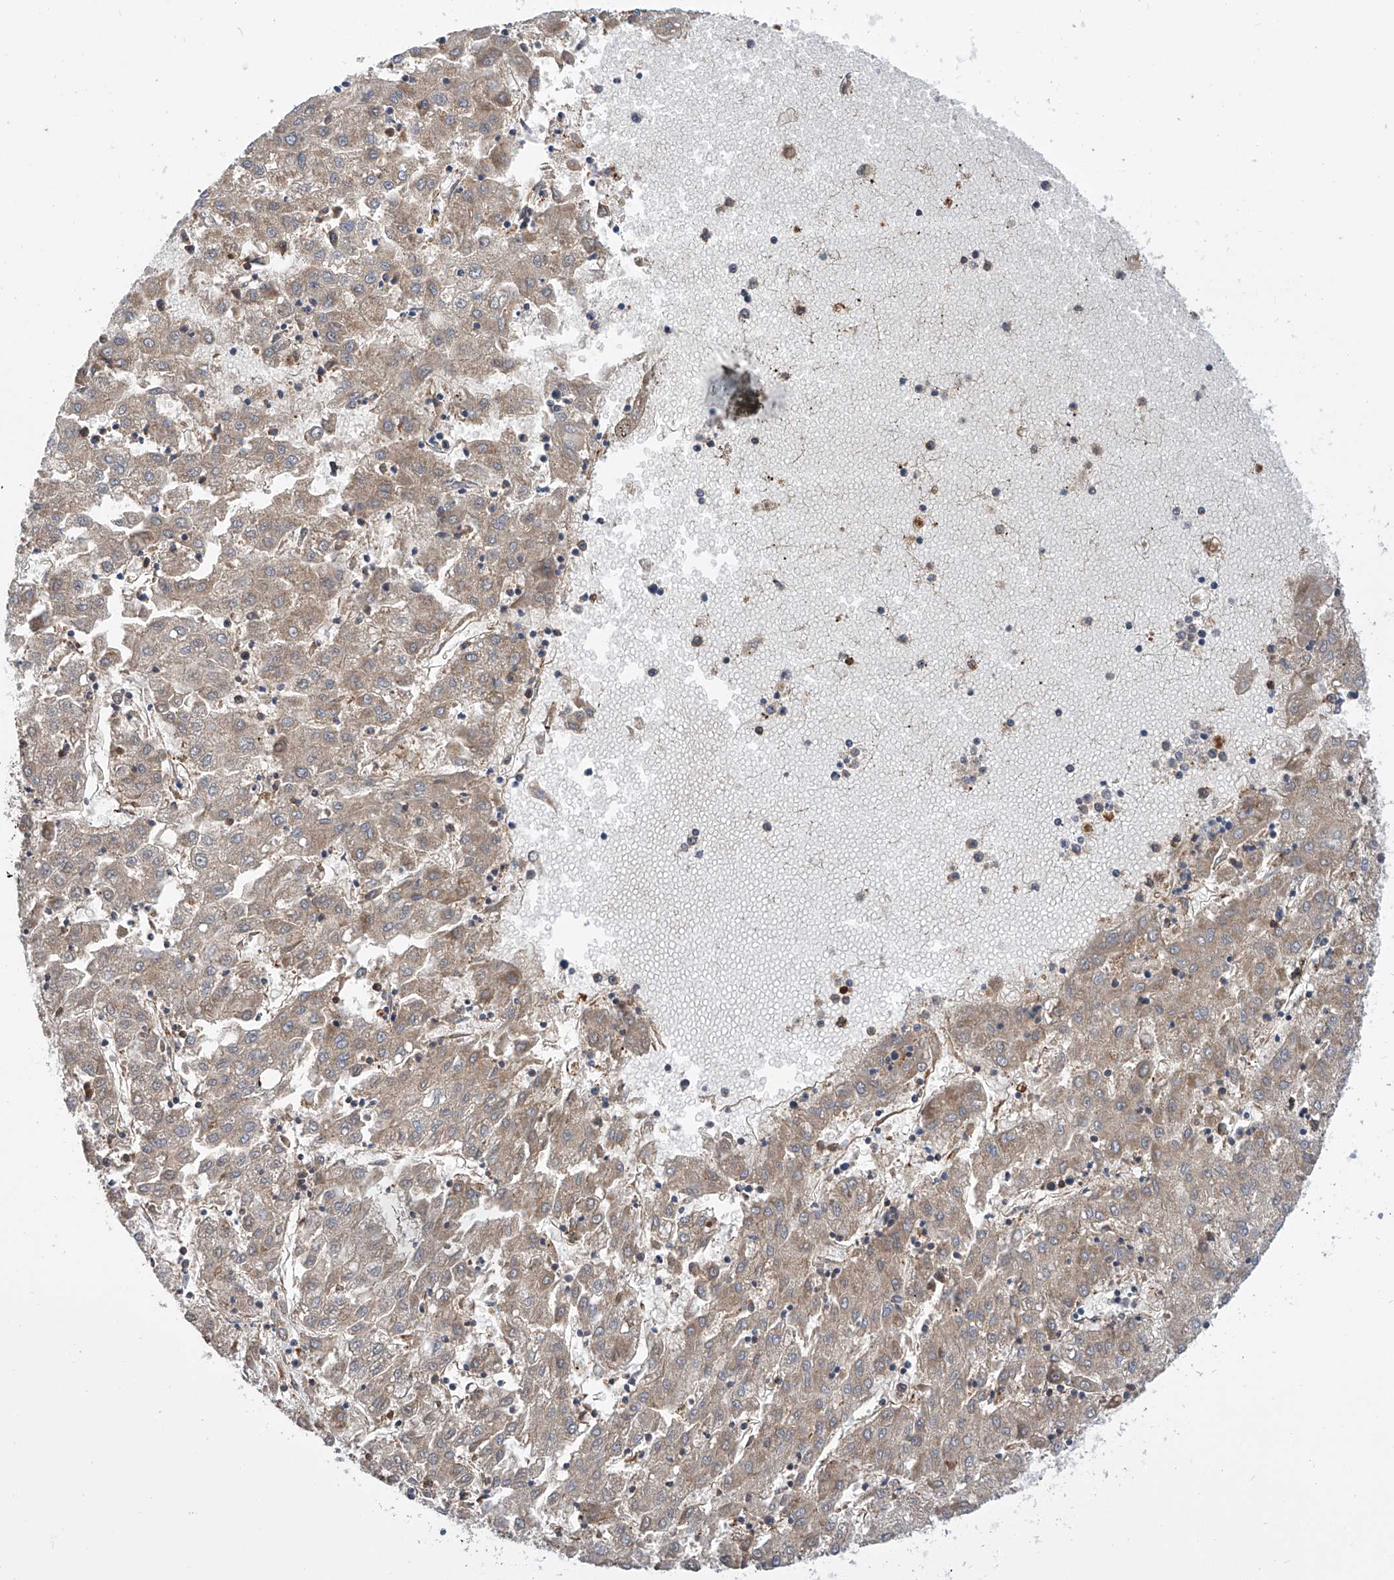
{"staining": {"intensity": "weak", "quantity": ">75%", "location": "cytoplasmic/membranous"}, "tissue": "liver cancer", "cell_type": "Tumor cells", "image_type": "cancer", "snomed": [{"axis": "morphology", "description": "Carcinoma, Hepatocellular, NOS"}, {"axis": "topography", "description": "Liver"}], "caption": "High-power microscopy captured an immunohistochemistry (IHC) image of liver cancer (hepatocellular carcinoma), revealing weak cytoplasmic/membranous positivity in approximately >75% of tumor cells. The staining was performed using DAB (3,3'-diaminobenzidine) to visualize the protein expression in brown, while the nuclei were stained in blue with hematoxylin (Magnification: 20x).", "gene": "GPT", "patient": {"sex": "male", "age": 72}}